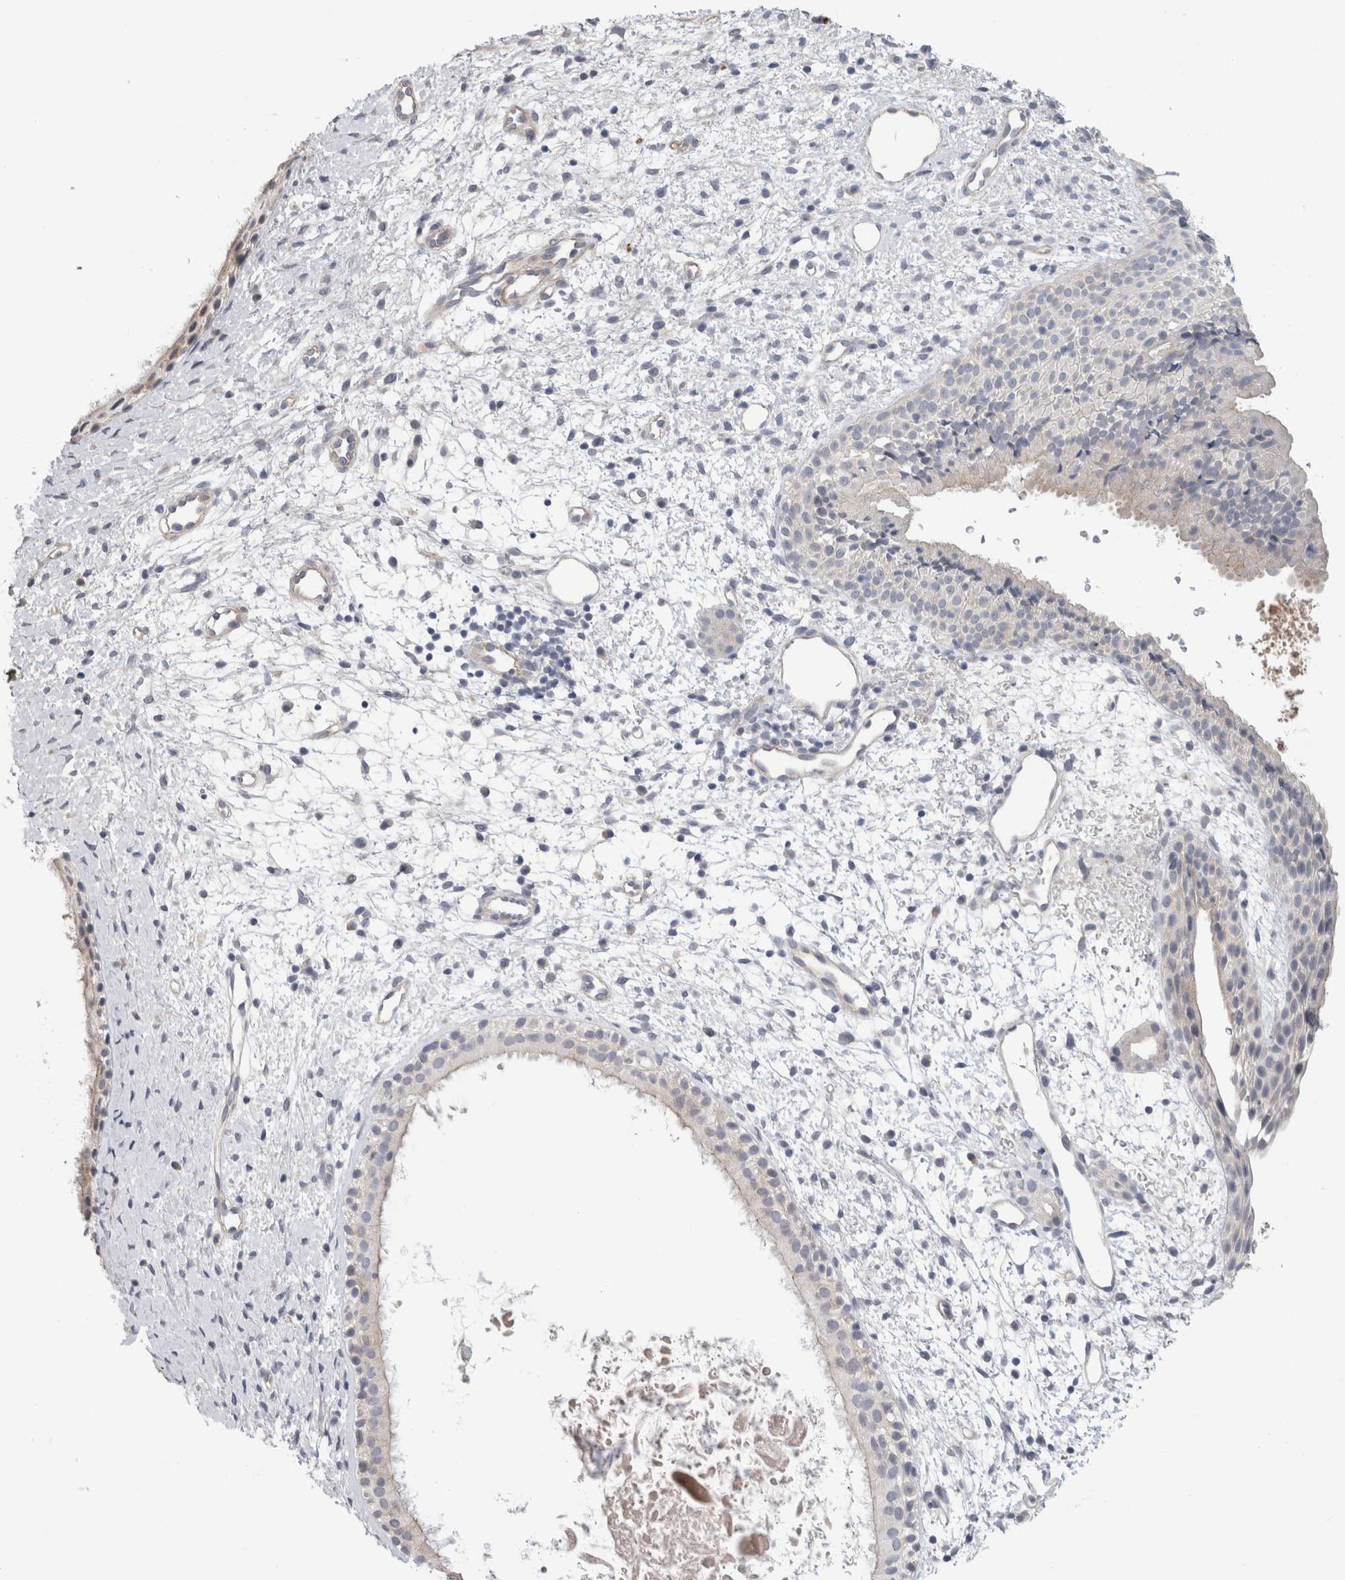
{"staining": {"intensity": "negative", "quantity": "none", "location": "none"}, "tissue": "nasopharynx", "cell_type": "Respiratory epithelial cells", "image_type": "normal", "snomed": [{"axis": "morphology", "description": "Normal tissue, NOS"}, {"axis": "topography", "description": "Nasopharynx"}], "caption": "Respiratory epithelial cells show no significant positivity in benign nasopharynx.", "gene": "AFP", "patient": {"sex": "male", "age": 22}}